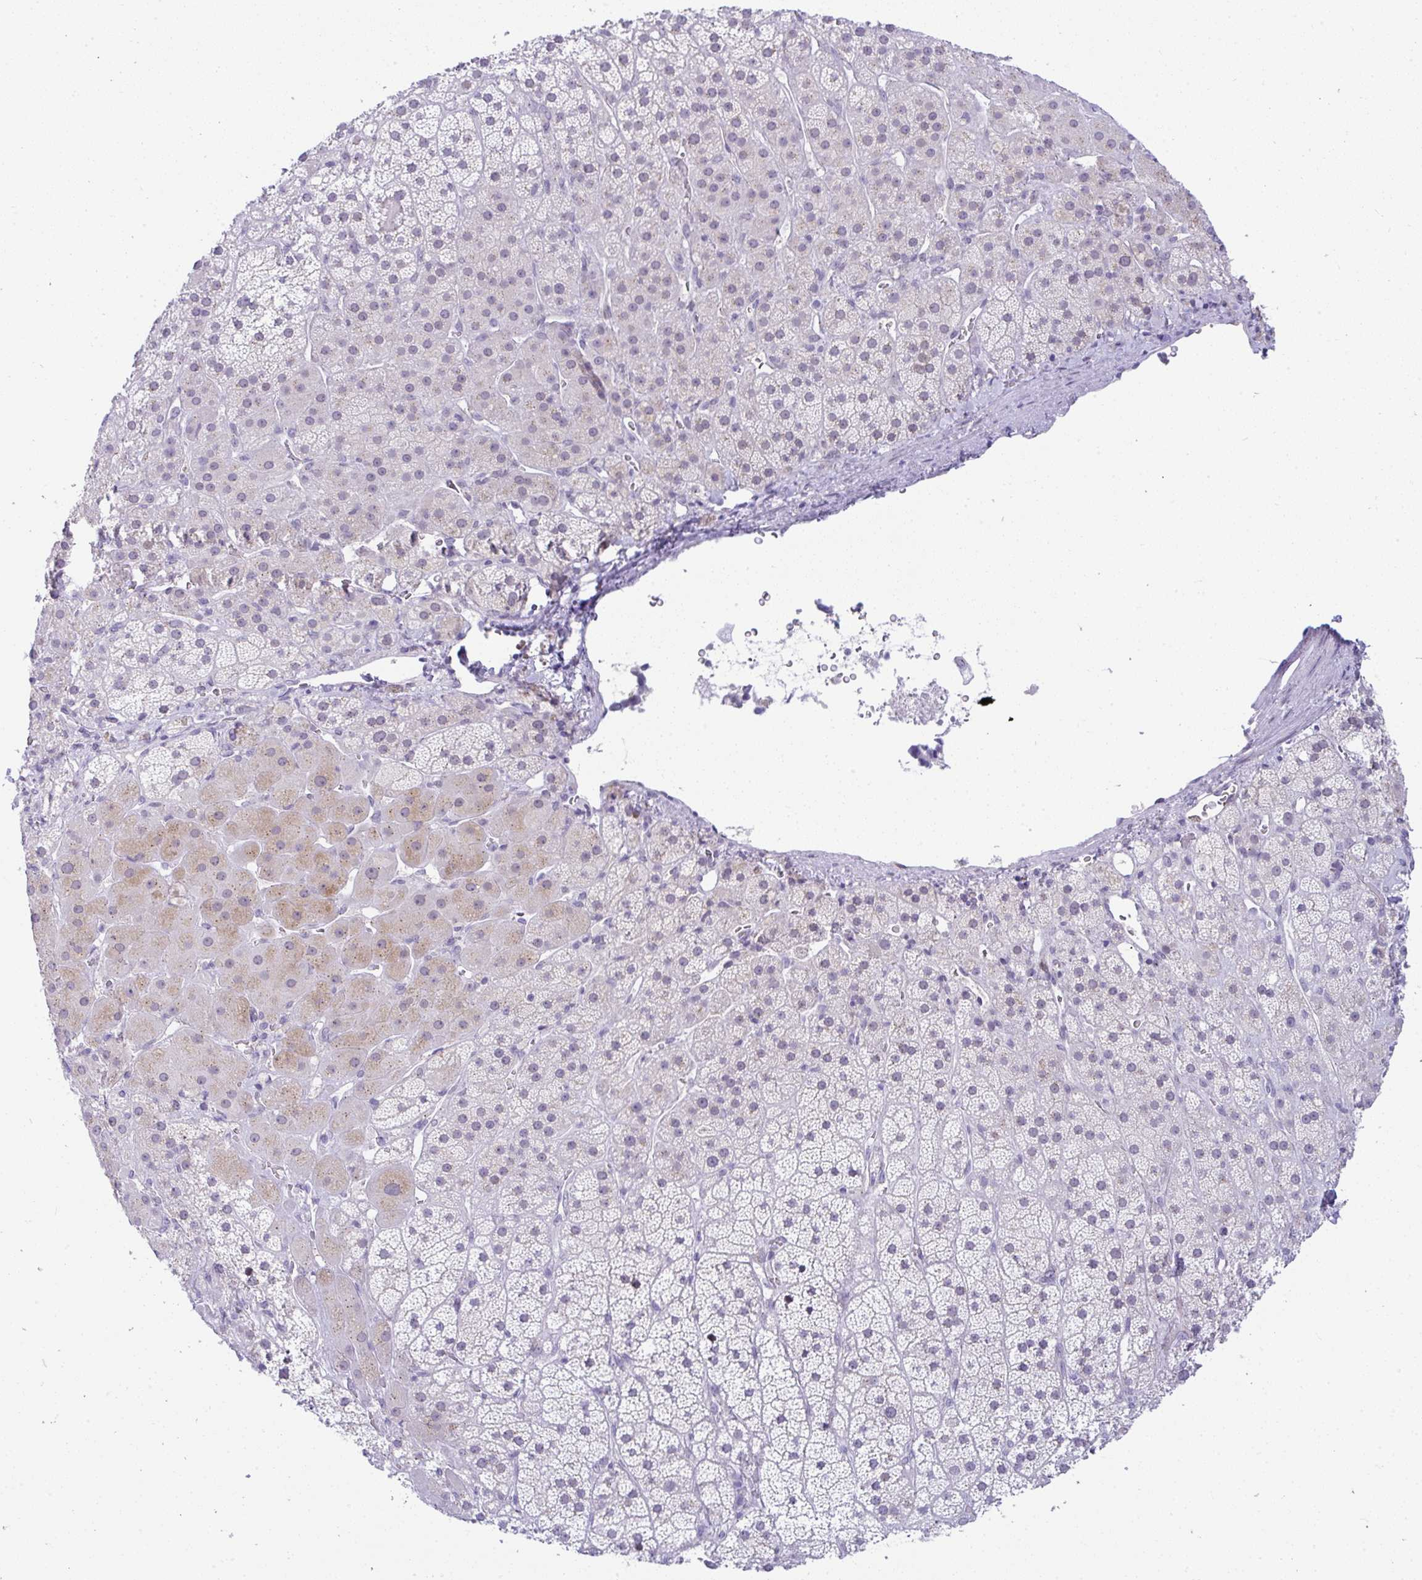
{"staining": {"intensity": "moderate", "quantity": "<25%", "location": "cytoplasmic/membranous,nuclear"}, "tissue": "adrenal gland", "cell_type": "Glandular cells", "image_type": "normal", "snomed": [{"axis": "morphology", "description": "Normal tissue, NOS"}, {"axis": "topography", "description": "Adrenal gland"}], "caption": "Unremarkable adrenal gland was stained to show a protein in brown. There is low levels of moderate cytoplasmic/membranous,nuclear staining in approximately <25% of glandular cells. (IHC, brightfield microscopy, high magnification).", "gene": "FAM177A1", "patient": {"sex": "male", "age": 57}}